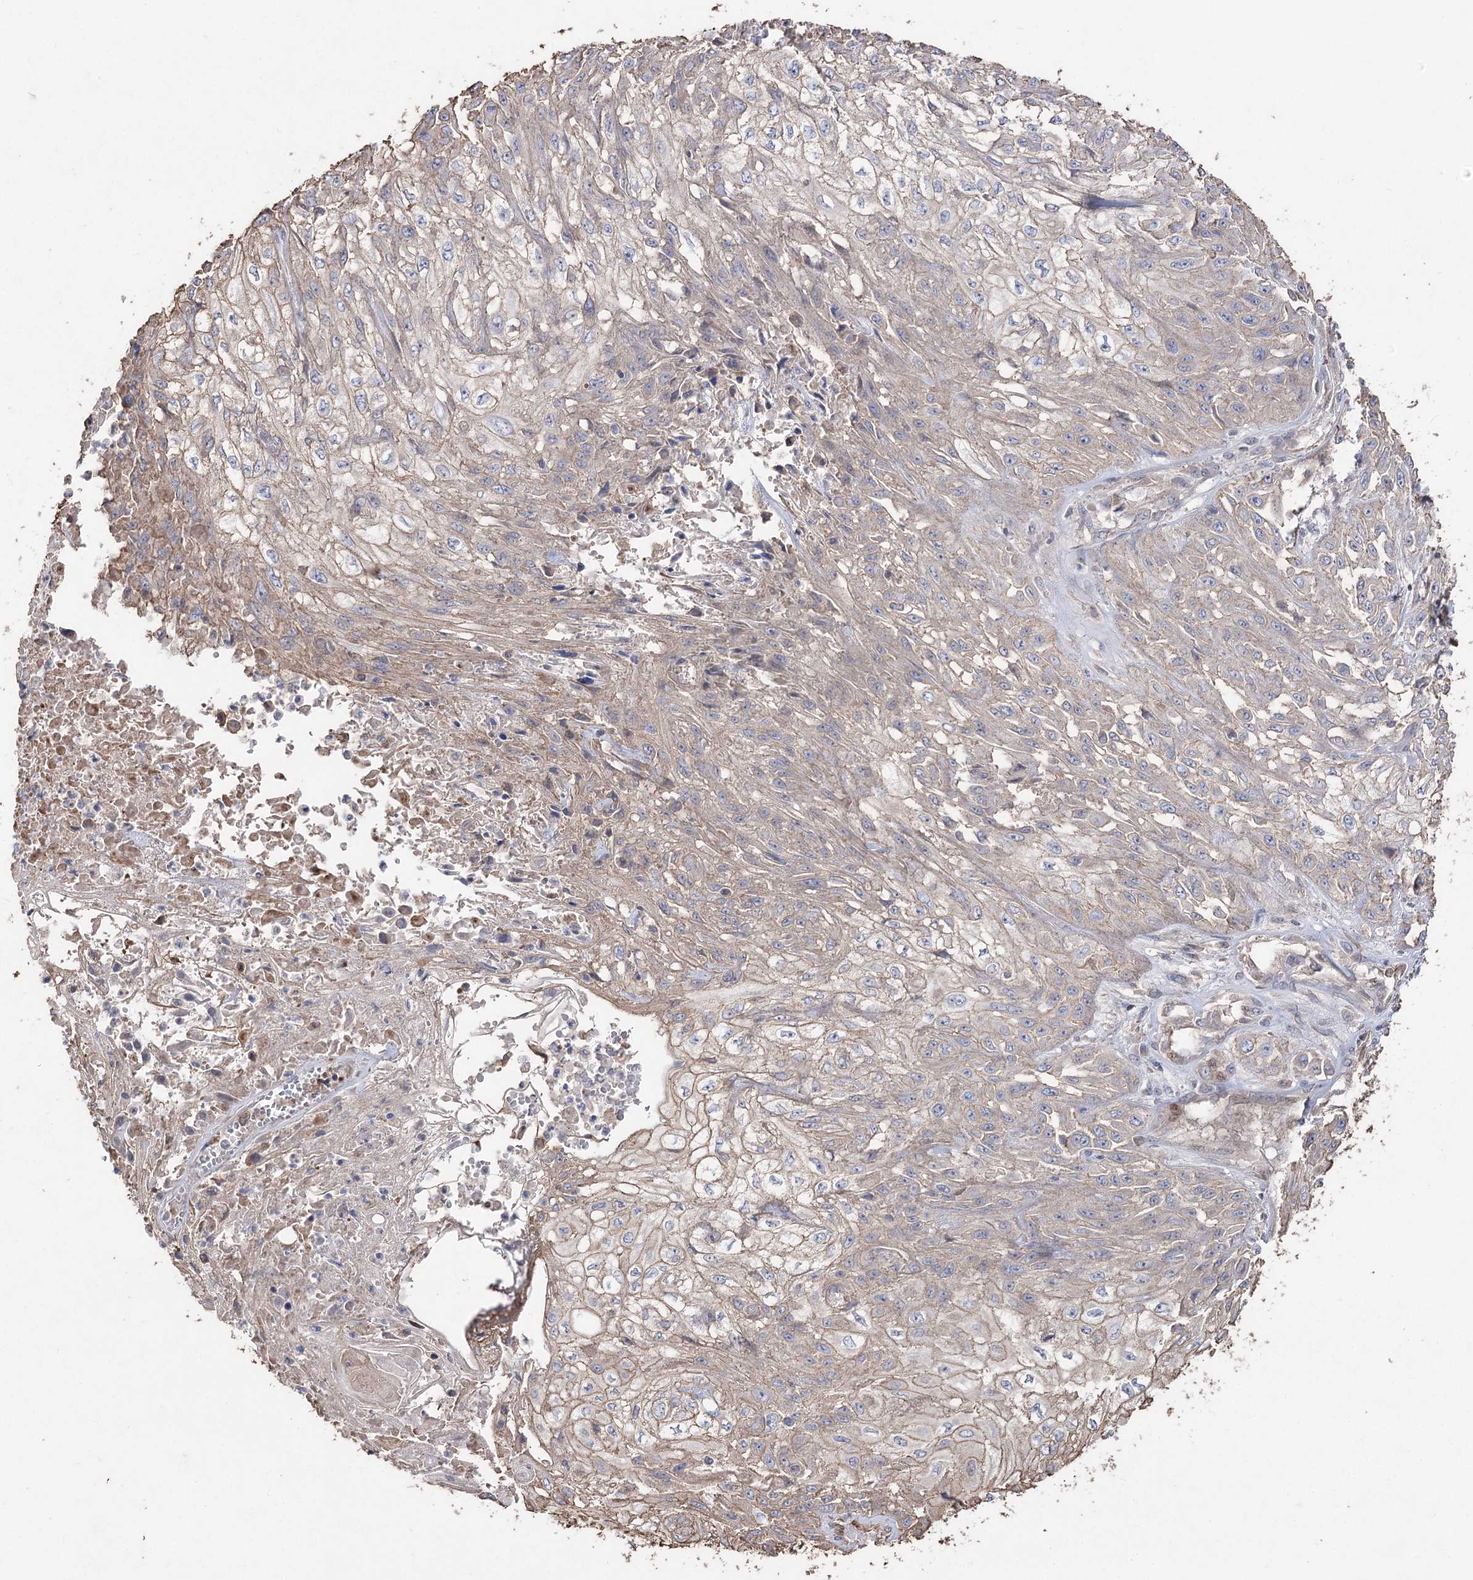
{"staining": {"intensity": "weak", "quantity": "<25%", "location": "cytoplasmic/membranous"}, "tissue": "skin cancer", "cell_type": "Tumor cells", "image_type": "cancer", "snomed": [{"axis": "morphology", "description": "Squamous cell carcinoma, NOS"}, {"axis": "morphology", "description": "Squamous cell carcinoma, metastatic, NOS"}, {"axis": "topography", "description": "Skin"}, {"axis": "topography", "description": "Lymph node"}], "caption": "Skin metastatic squamous cell carcinoma was stained to show a protein in brown. There is no significant staining in tumor cells.", "gene": "FAM13B", "patient": {"sex": "male", "age": 75}}